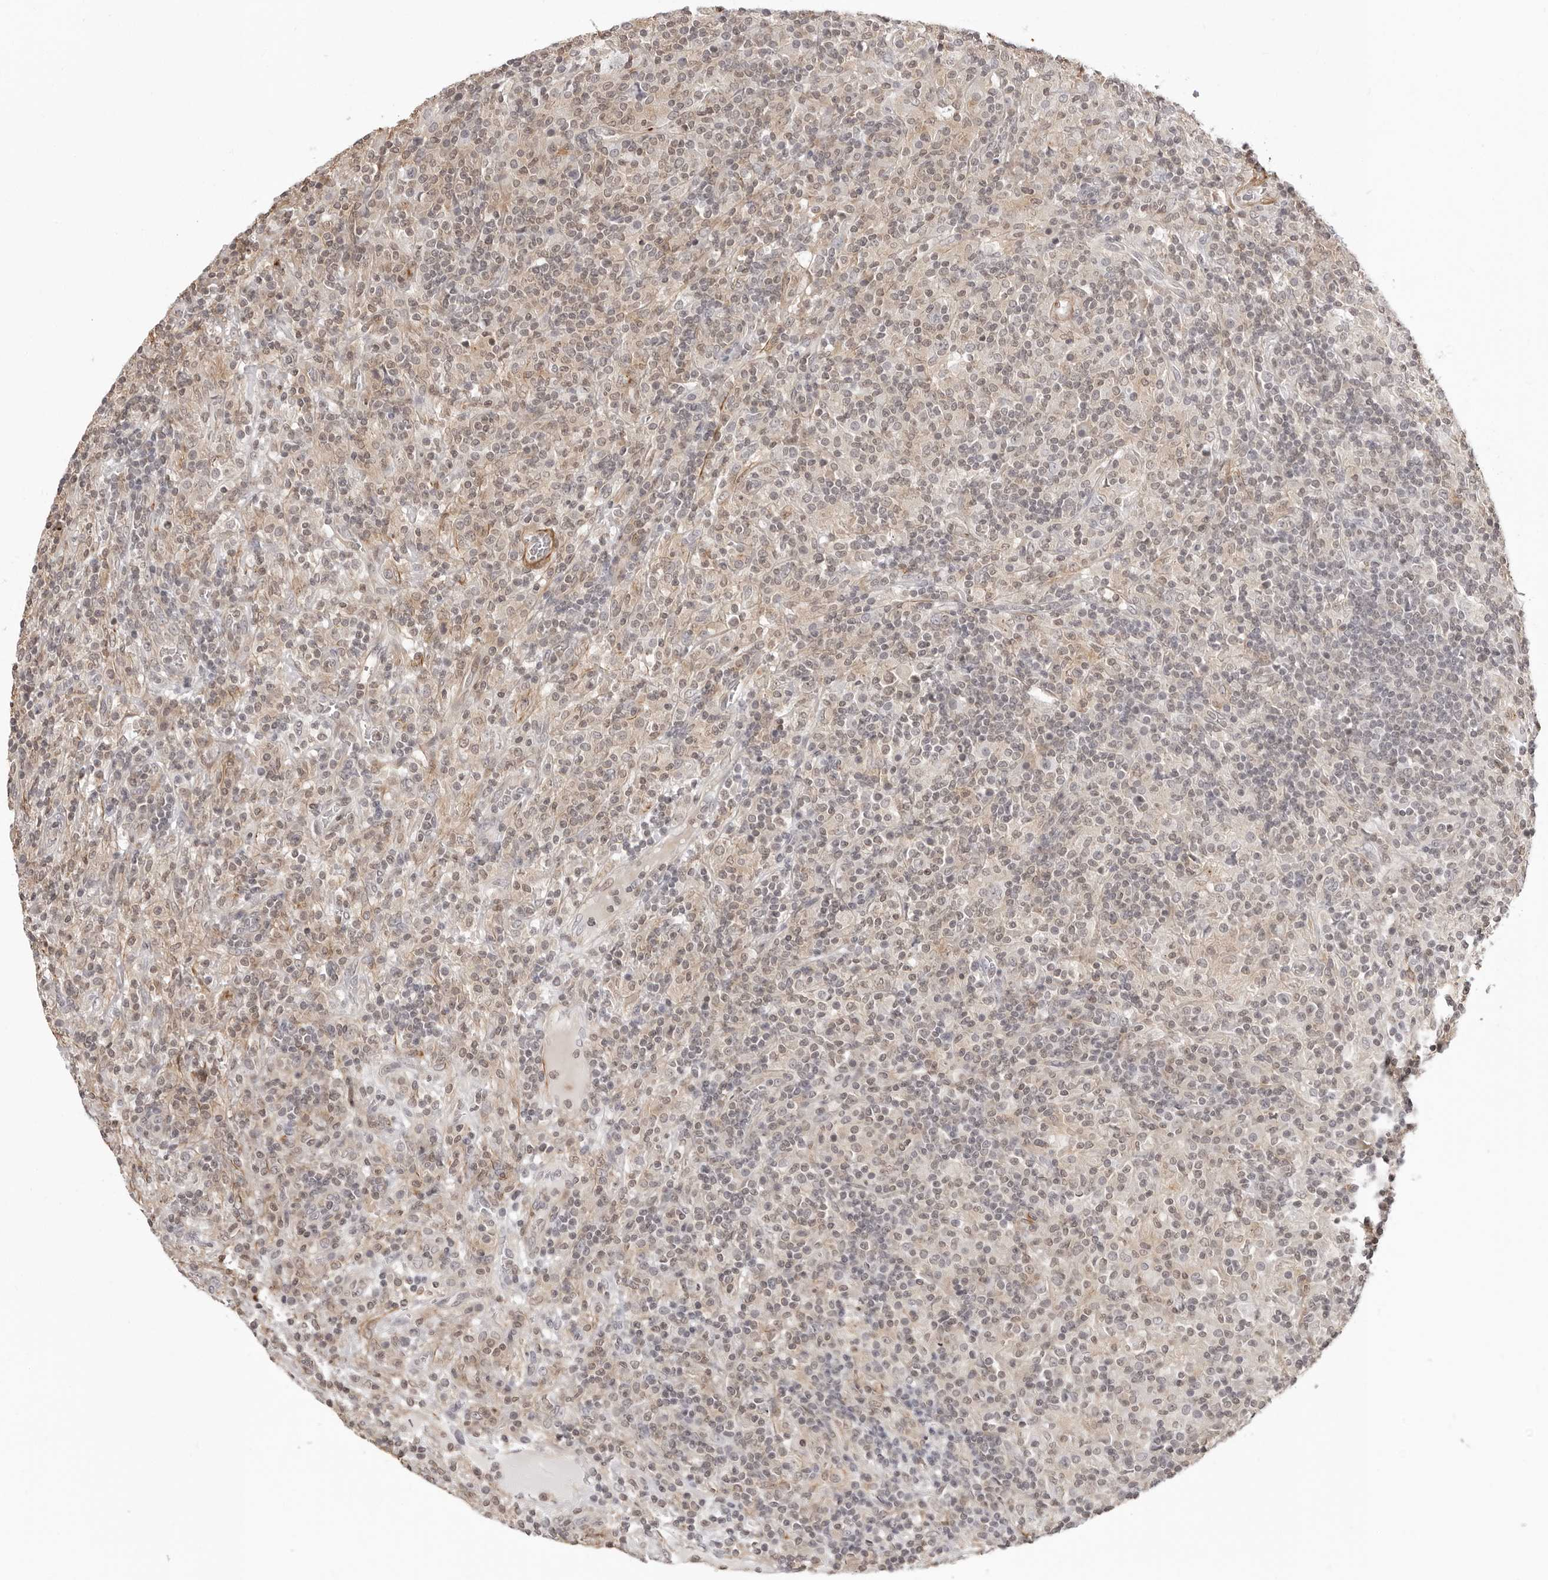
{"staining": {"intensity": "negative", "quantity": "none", "location": "none"}, "tissue": "lymphoma", "cell_type": "Tumor cells", "image_type": "cancer", "snomed": [{"axis": "morphology", "description": "Hodgkin's disease, NOS"}, {"axis": "topography", "description": "Lymph node"}], "caption": "Hodgkin's disease was stained to show a protein in brown. There is no significant positivity in tumor cells. (Stains: DAB (3,3'-diaminobenzidine) immunohistochemistry with hematoxylin counter stain, Microscopy: brightfield microscopy at high magnification).", "gene": "UNK", "patient": {"sex": "male", "age": 70}}